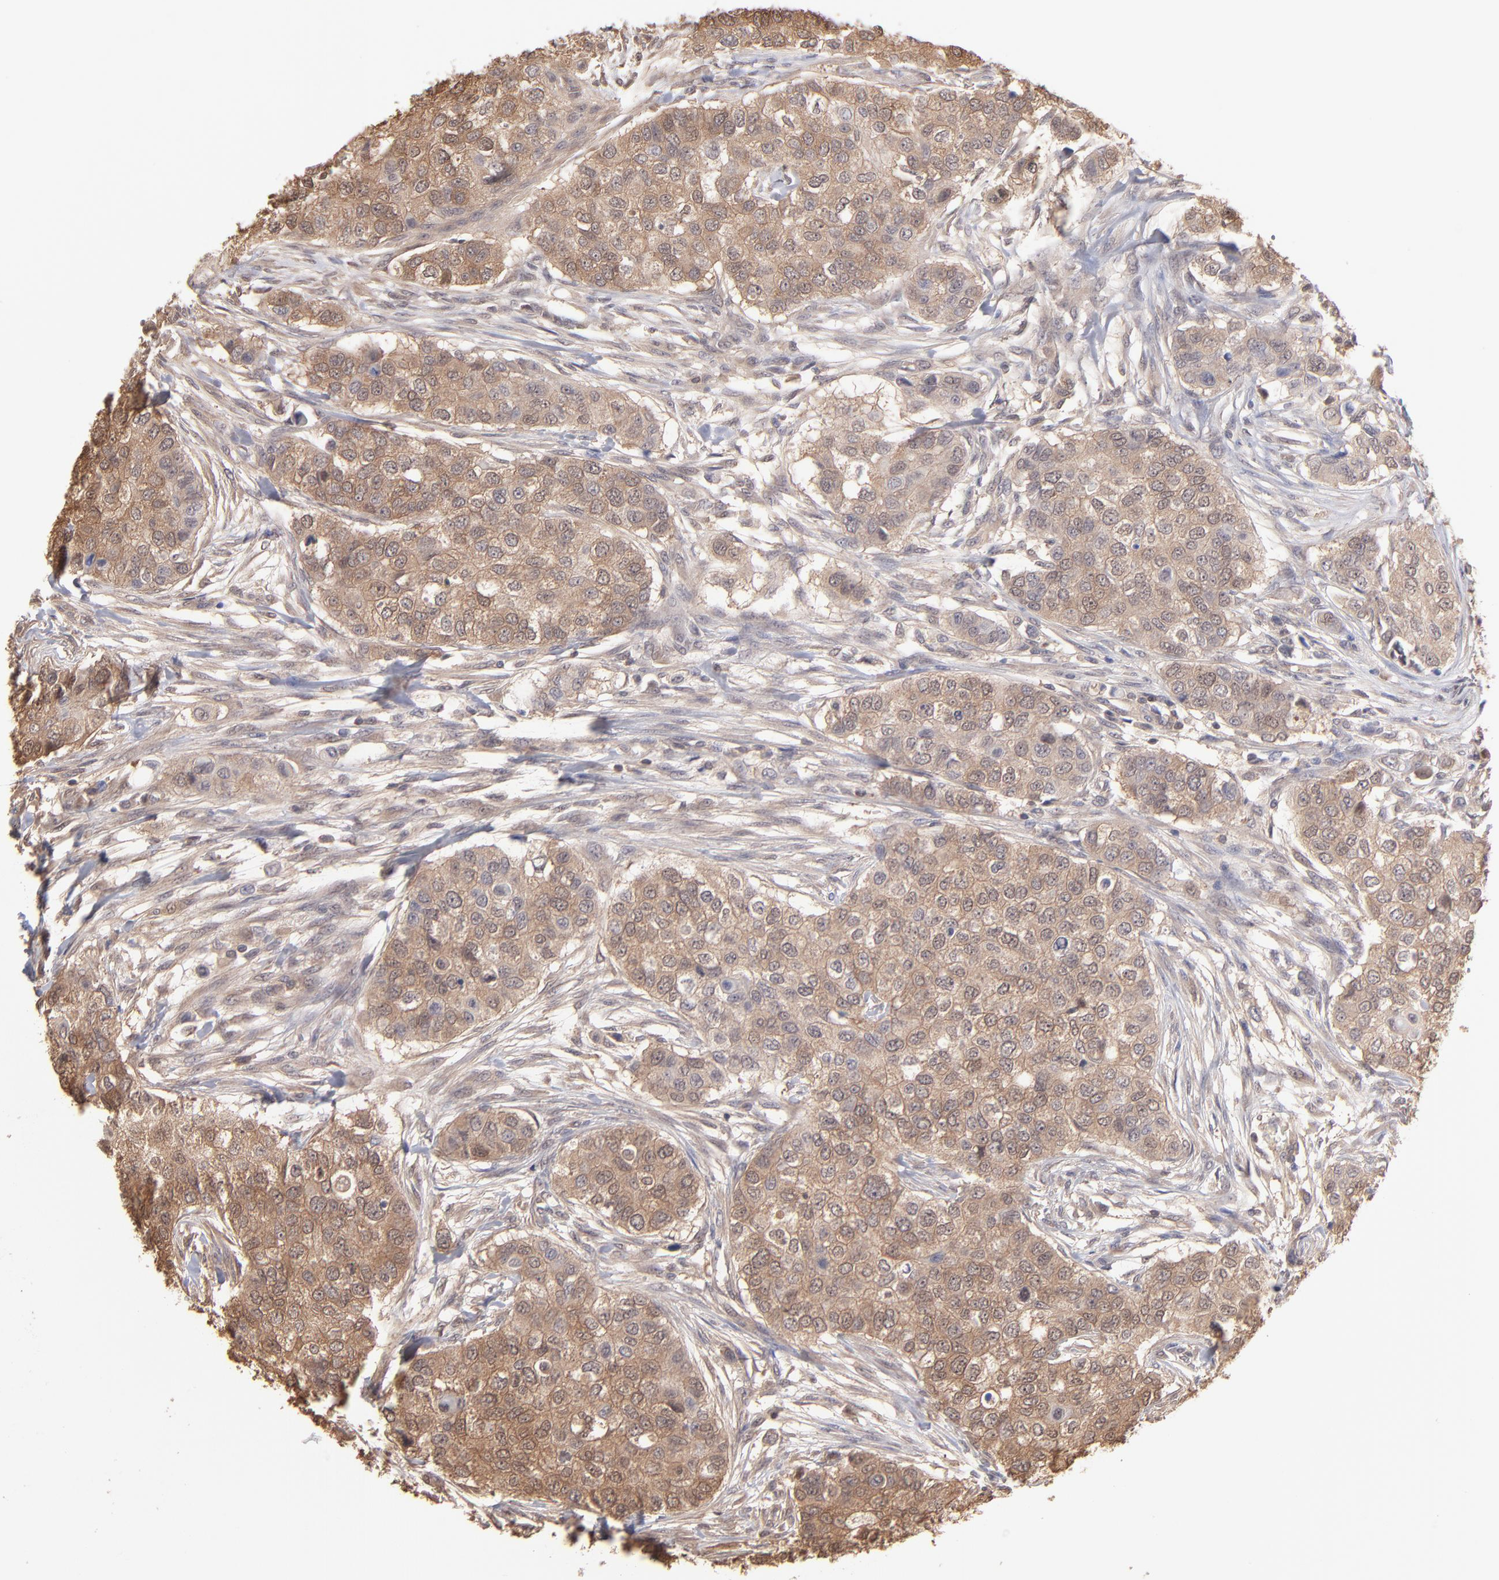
{"staining": {"intensity": "strong", "quantity": ">75%", "location": "cytoplasmic/membranous"}, "tissue": "breast cancer", "cell_type": "Tumor cells", "image_type": "cancer", "snomed": [{"axis": "morphology", "description": "Normal tissue, NOS"}, {"axis": "morphology", "description": "Duct carcinoma"}, {"axis": "topography", "description": "Breast"}], "caption": "There is high levels of strong cytoplasmic/membranous staining in tumor cells of breast cancer, as demonstrated by immunohistochemical staining (brown color).", "gene": "MAP2K2", "patient": {"sex": "female", "age": 49}}